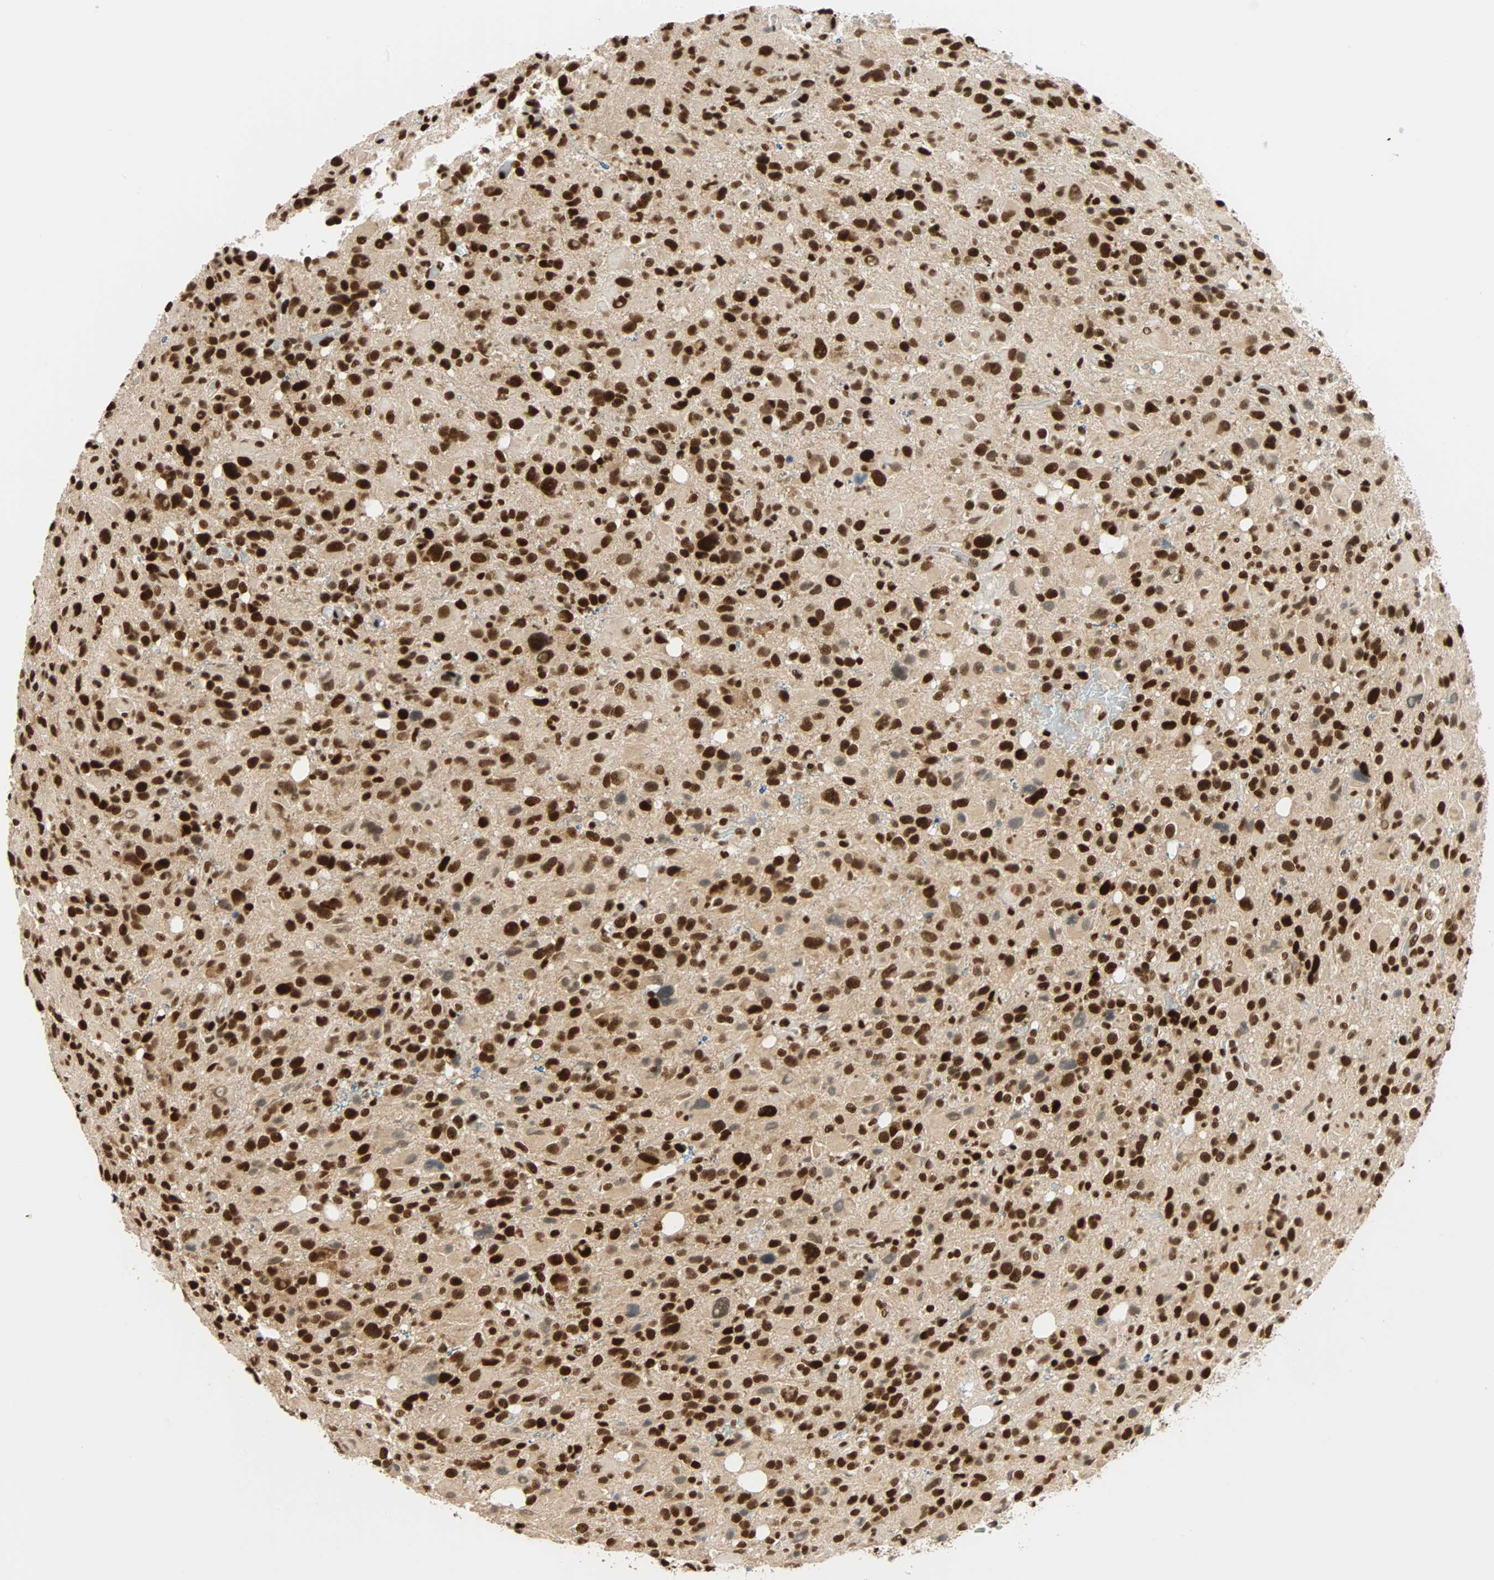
{"staining": {"intensity": "strong", "quantity": ">75%", "location": "nuclear"}, "tissue": "glioma", "cell_type": "Tumor cells", "image_type": "cancer", "snomed": [{"axis": "morphology", "description": "Glioma, malignant, High grade"}, {"axis": "topography", "description": "Brain"}], "caption": "A high amount of strong nuclear expression is present in about >75% of tumor cells in glioma tissue. The protein of interest is shown in brown color, while the nuclei are stained blue.", "gene": "CDK12", "patient": {"sex": "male", "age": 48}}